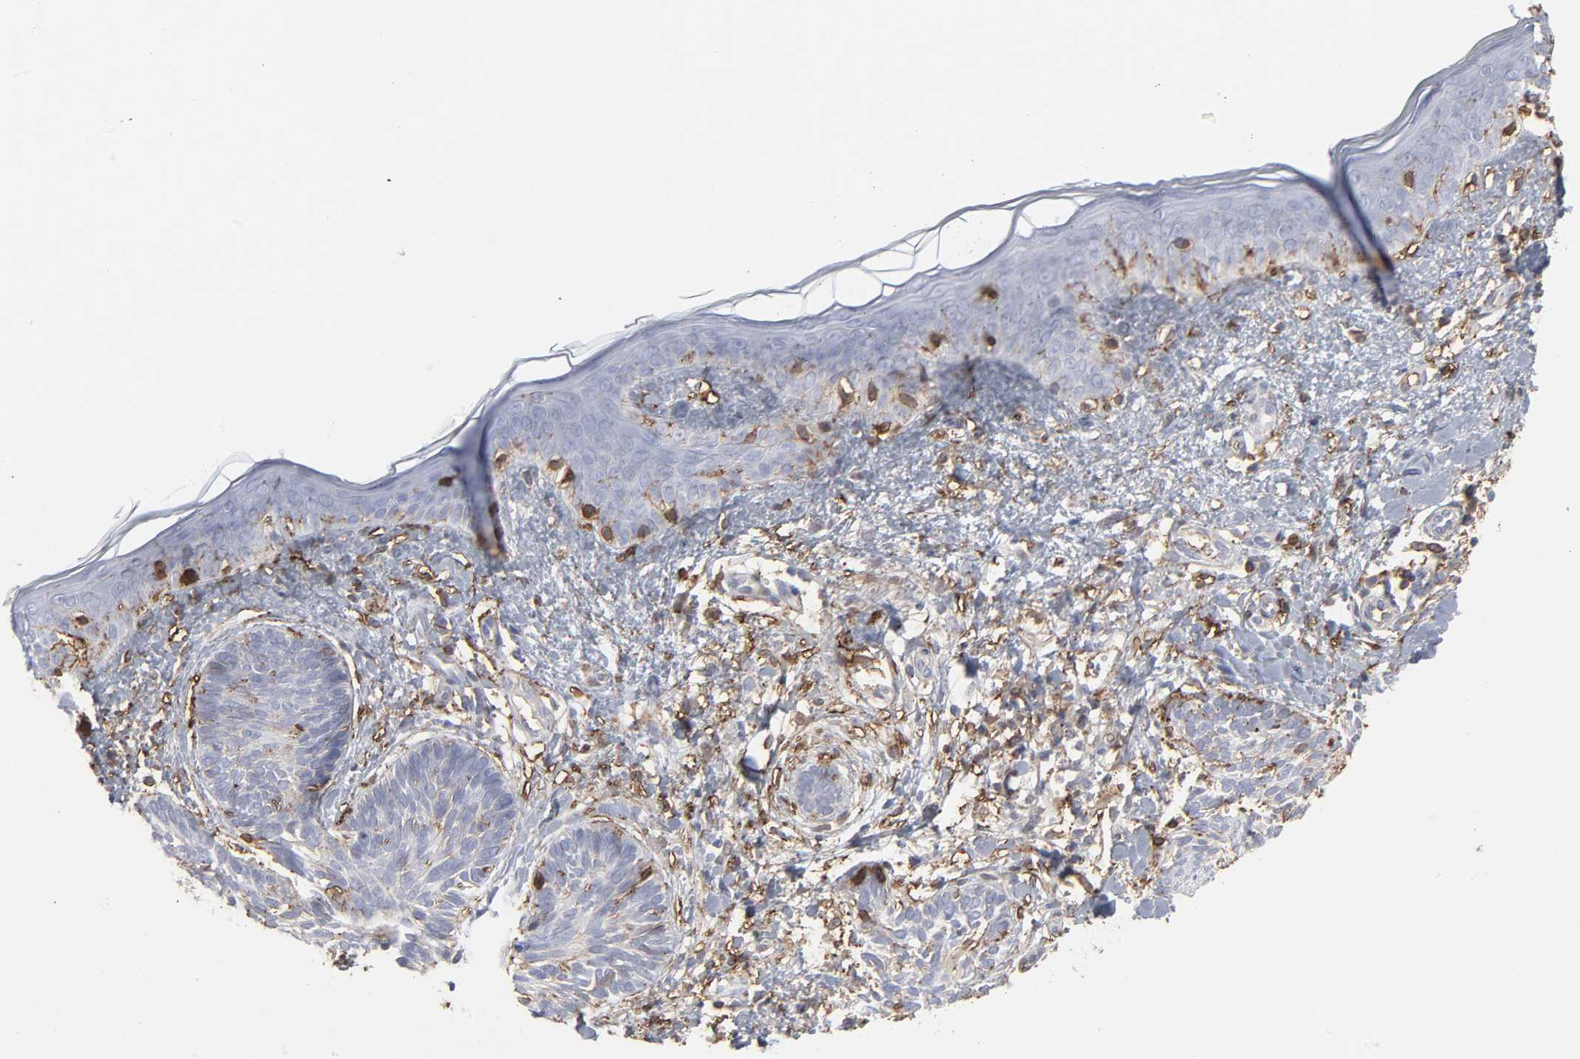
{"staining": {"intensity": "moderate", "quantity": "<25%", "location": "cytoplasmic/membranous,nuclear"}, "tissue": "skin cancer", "cell_type": "Tumor cells", "image_type": "cancer", "snomed": [{"axis": "morphology", "description": "Normal tissue, NOS"}, {"axis": "morphology", "description": "Basal cell carcinoma"}, {"axis": "topography", "description": "Skin"}], "caption": "The histopathology image displays staining of skin cancer (basal cell carcinoma), revealing moderate cytoplasmic/membranous and nuclear protein staining (brown color) within tumor cells. The protein is shown in brown color, while the nuclei are stained blue.", "gene": "ANXA5", "patient": {"sex": "male", "age": 63}}